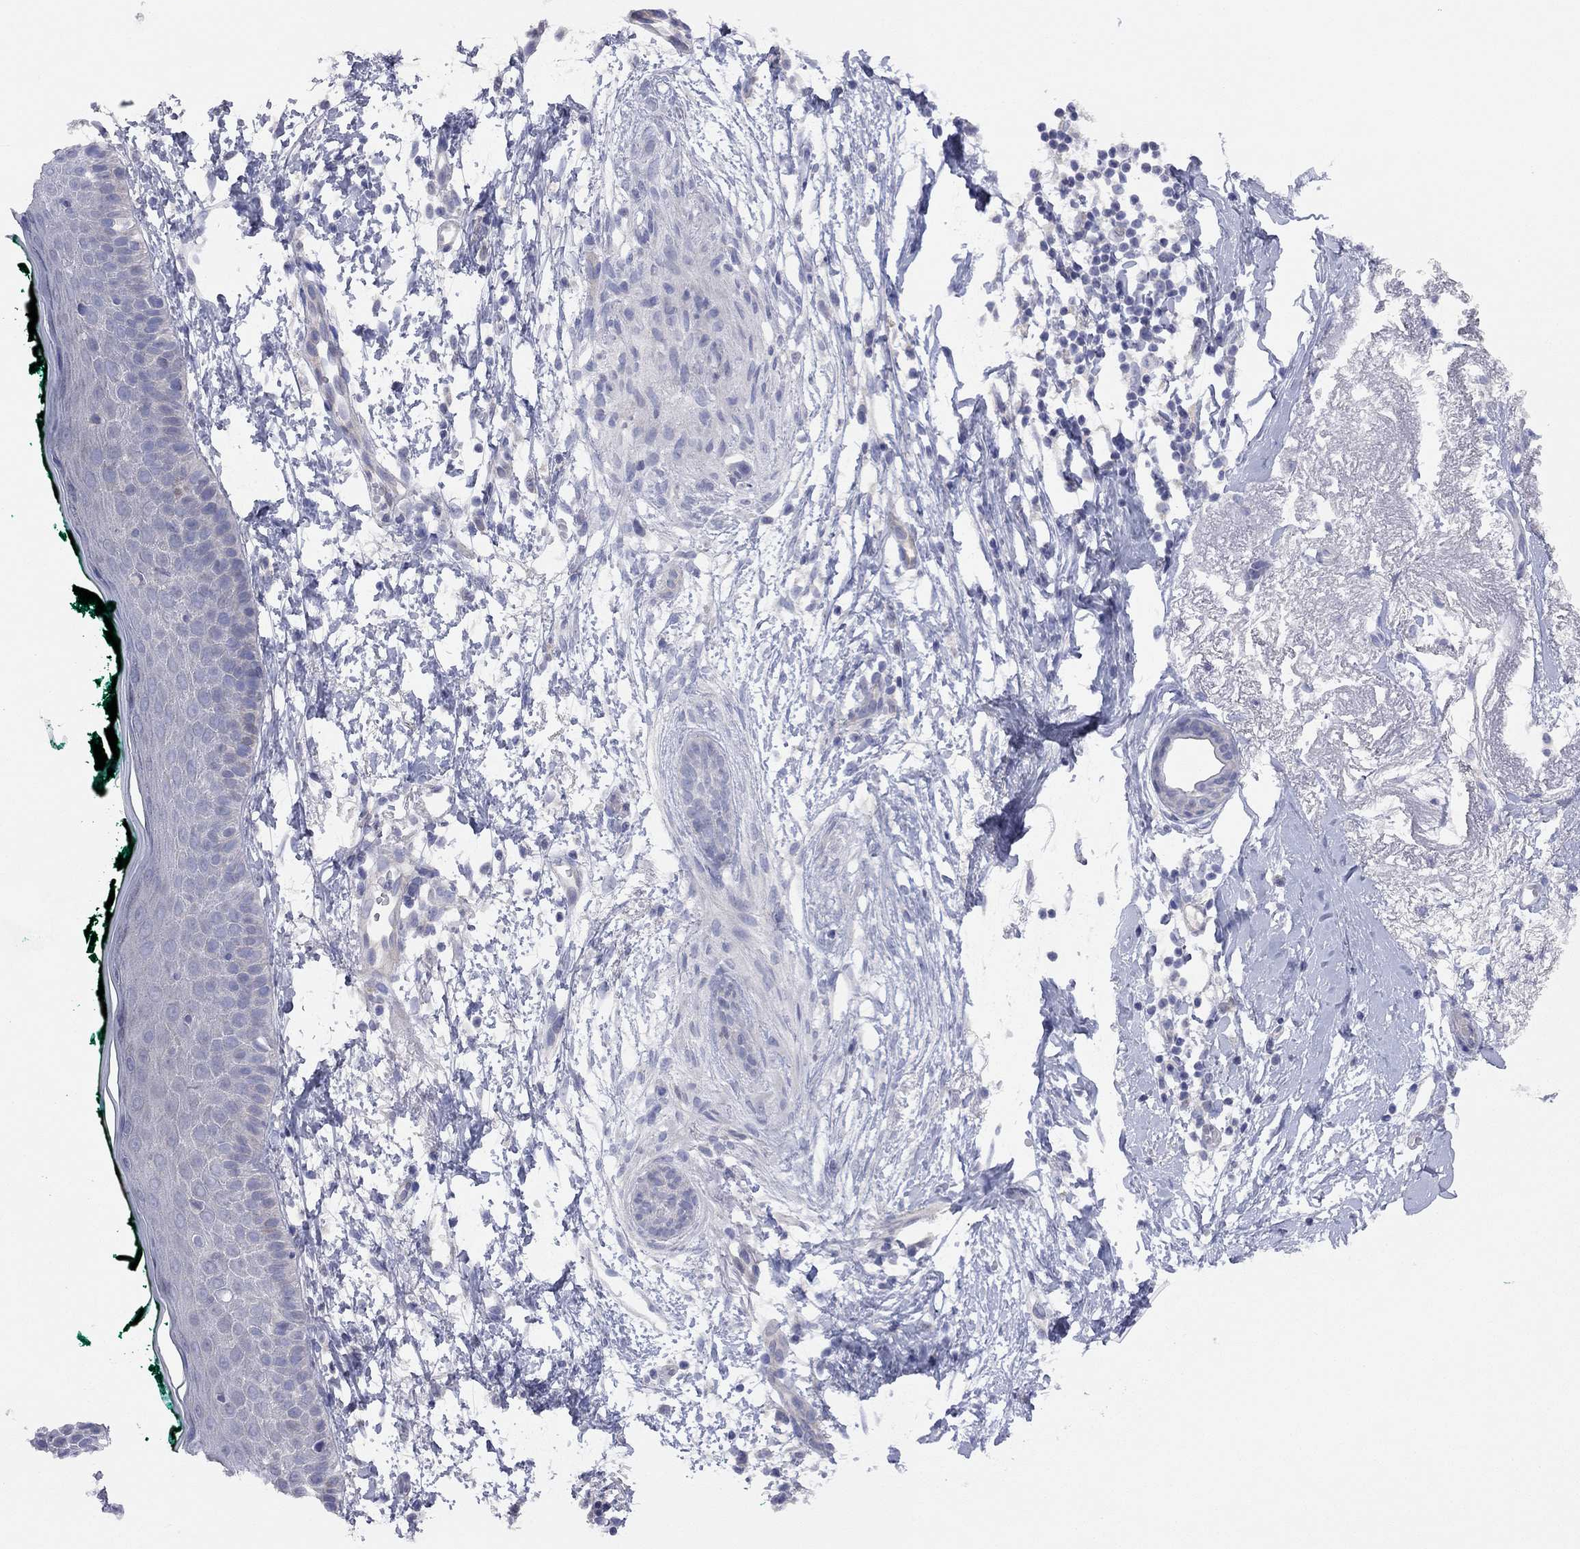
{"staining": {"intensity": "negative", "quantity": "none", "location": "none"}, "tissue": "skin cancer", "cell_type": "Tumor cells", "image_type": "cancer", "snomed": [{"axis": "morphology", "description": "Normal tissue, NOS"}, {"axis": "morphology", "description": "Basal cell carcinoma"}, {"axis": "topography", "description": "Skin"}], "caption": "Tumor cells are negative for protein expression in human skin cancer.", "gene": "KCNB1", "patient": {"sex": "male", "age": 84}}